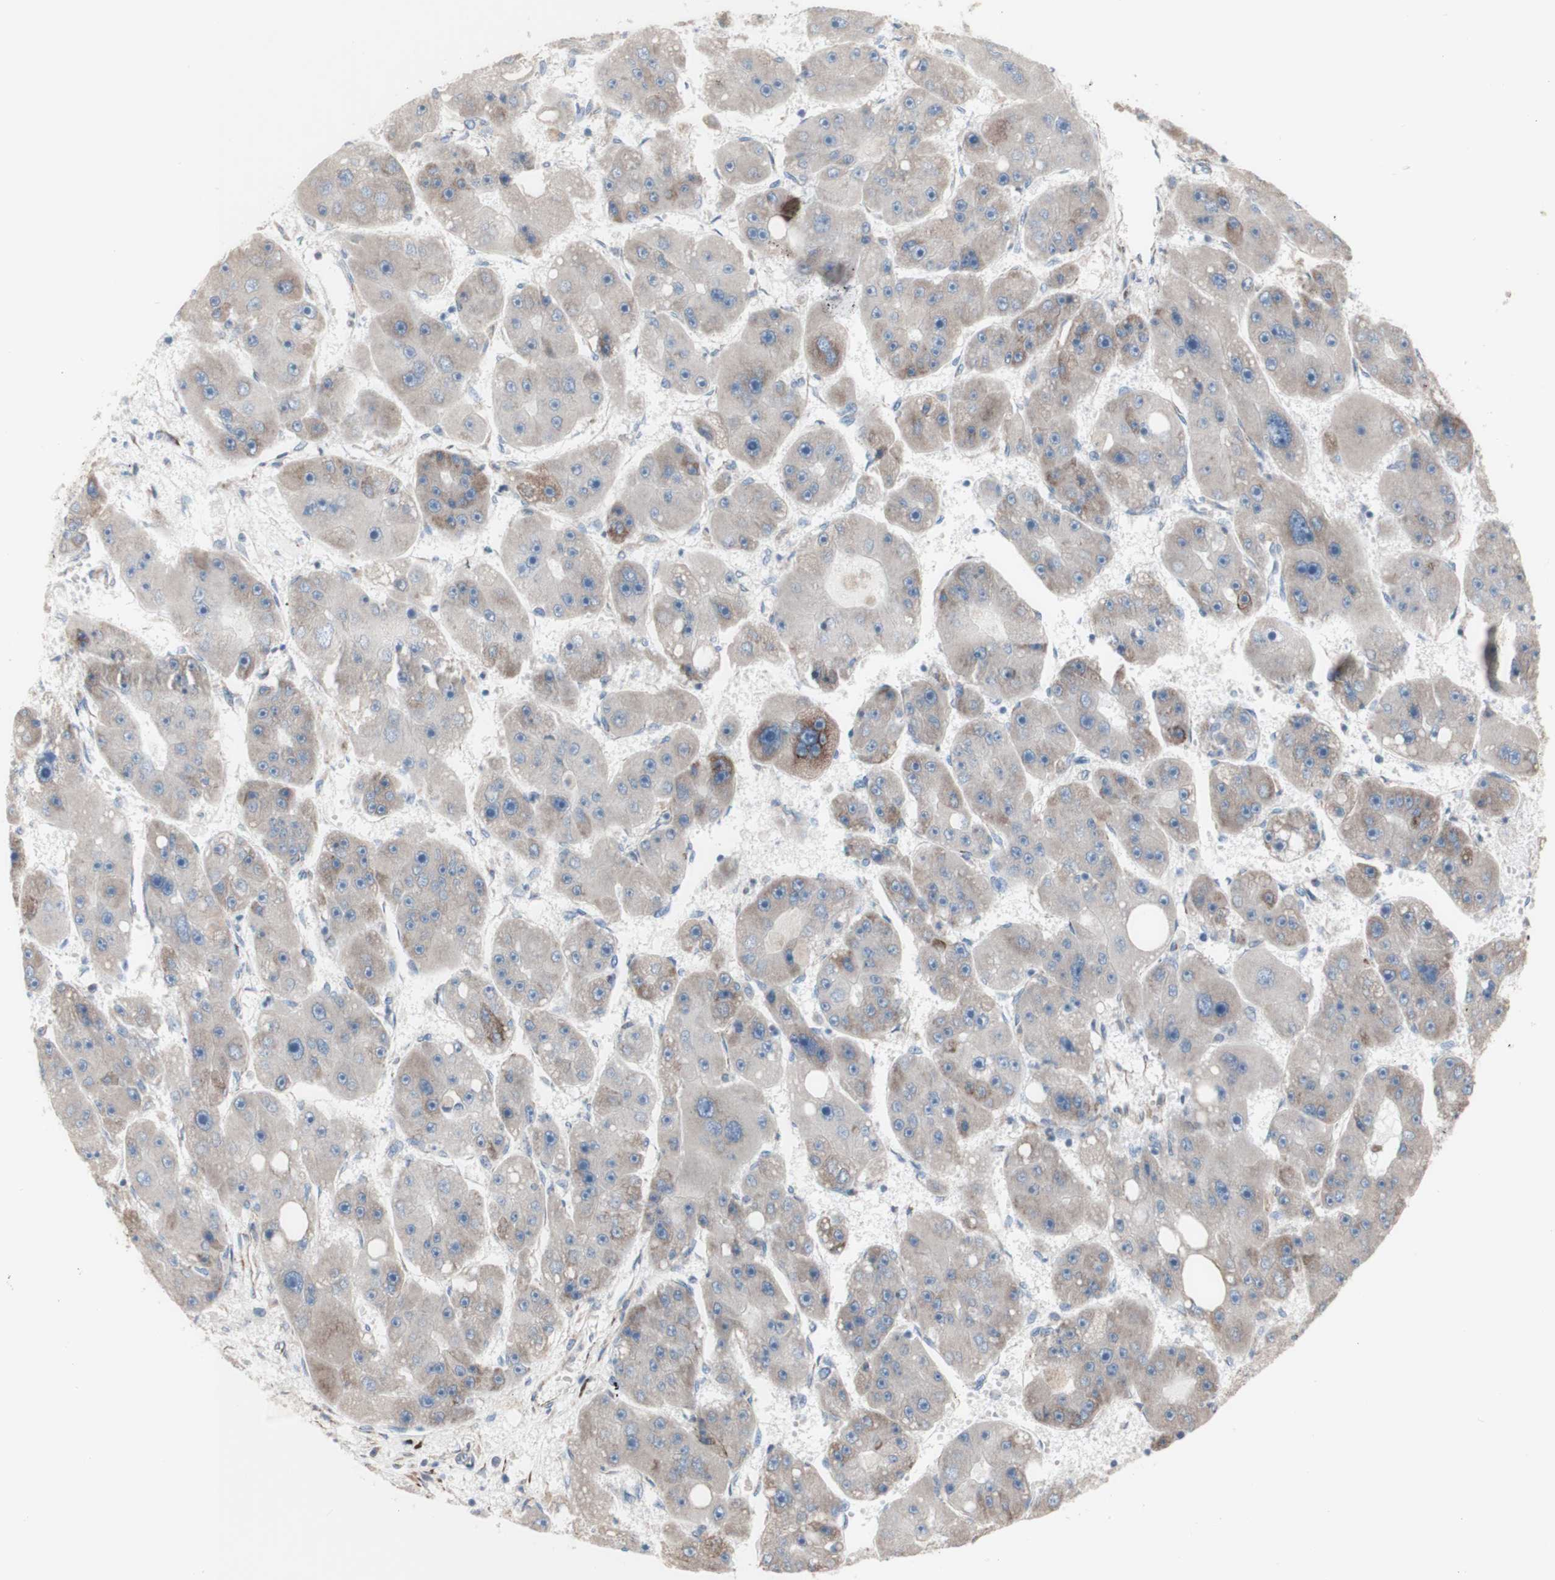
{"staining": {"intensity": "weak", "quantity": "<25%", "location": "cytoplasmic/membranous"}, "tissue": "liver cancer", "cell_type": "Tumor cells", "image_type": "cancer", "snomed": [{"axis": "morphology", "description": "Carcinoma, Hepatocellular, NOS"}, {"axis": "topography", "description": "Liver"}], "caption": "Protein analysis of liver hepatocellular carcinoma exhibits no significant positivity in tumor cells.", "gene": "AGPAT5", "patient": {"sex": "female", "age": 61}}